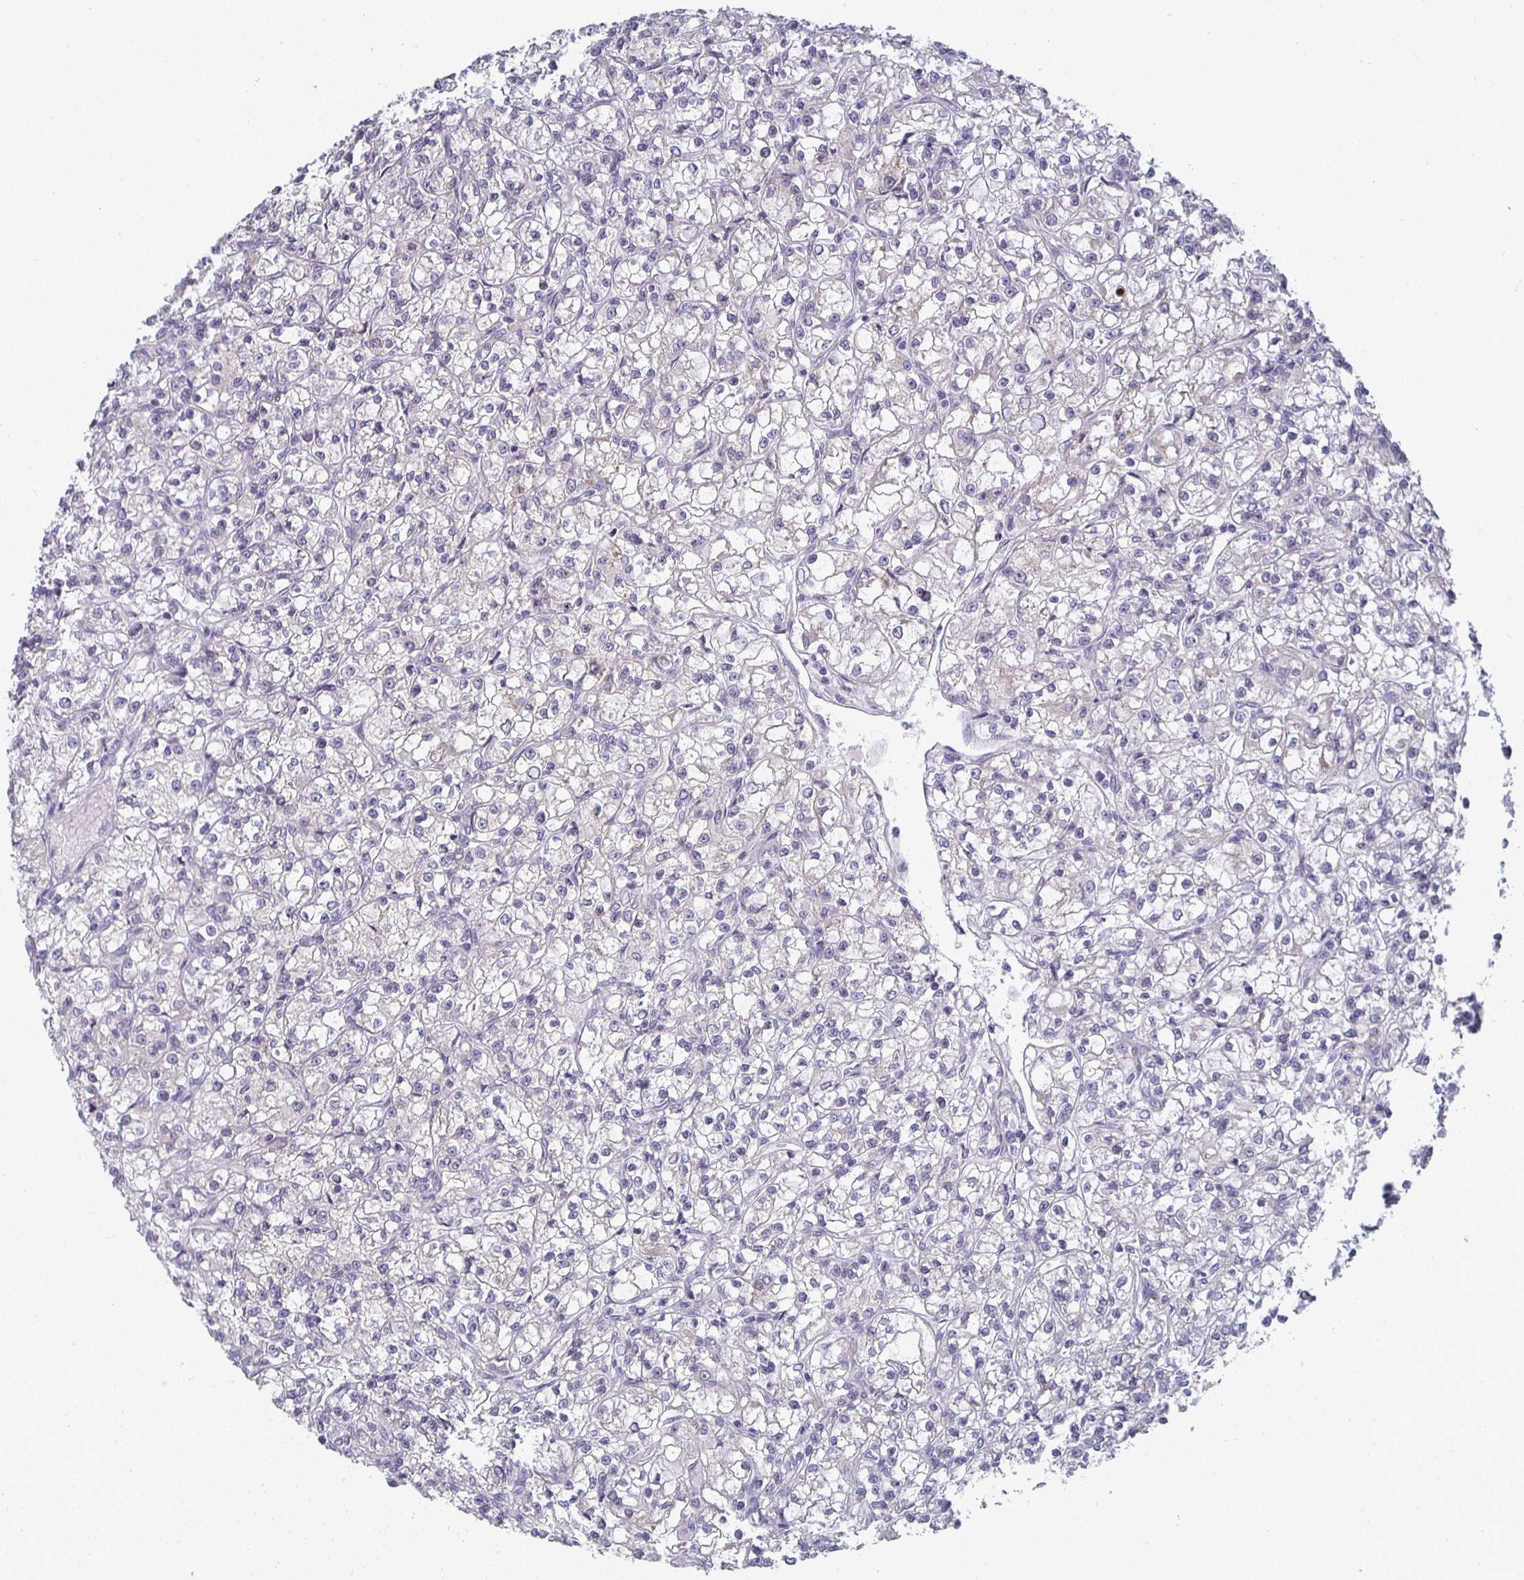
{"staining": {"intensity": "negative", "quantity": "none", "location": "none"}, "tissue": "renal cancer", "cell_type": "Tumor cells", "image_type": "cancer", "snomed": [{"axis": "morphology", "description": "Adenocarcinoma, NOS"}, {"axis": "topography", "description": "Kidney"}], "caption": "Tumor cells are negative for brown protein staining in adenocarcinoma (renal). (DAB immunohistochemistry (IHC) visualized using brightfield microscopy, high magnification).", "gene": "CTHRC1", "patient": {"sex": "female", "age": 59}}